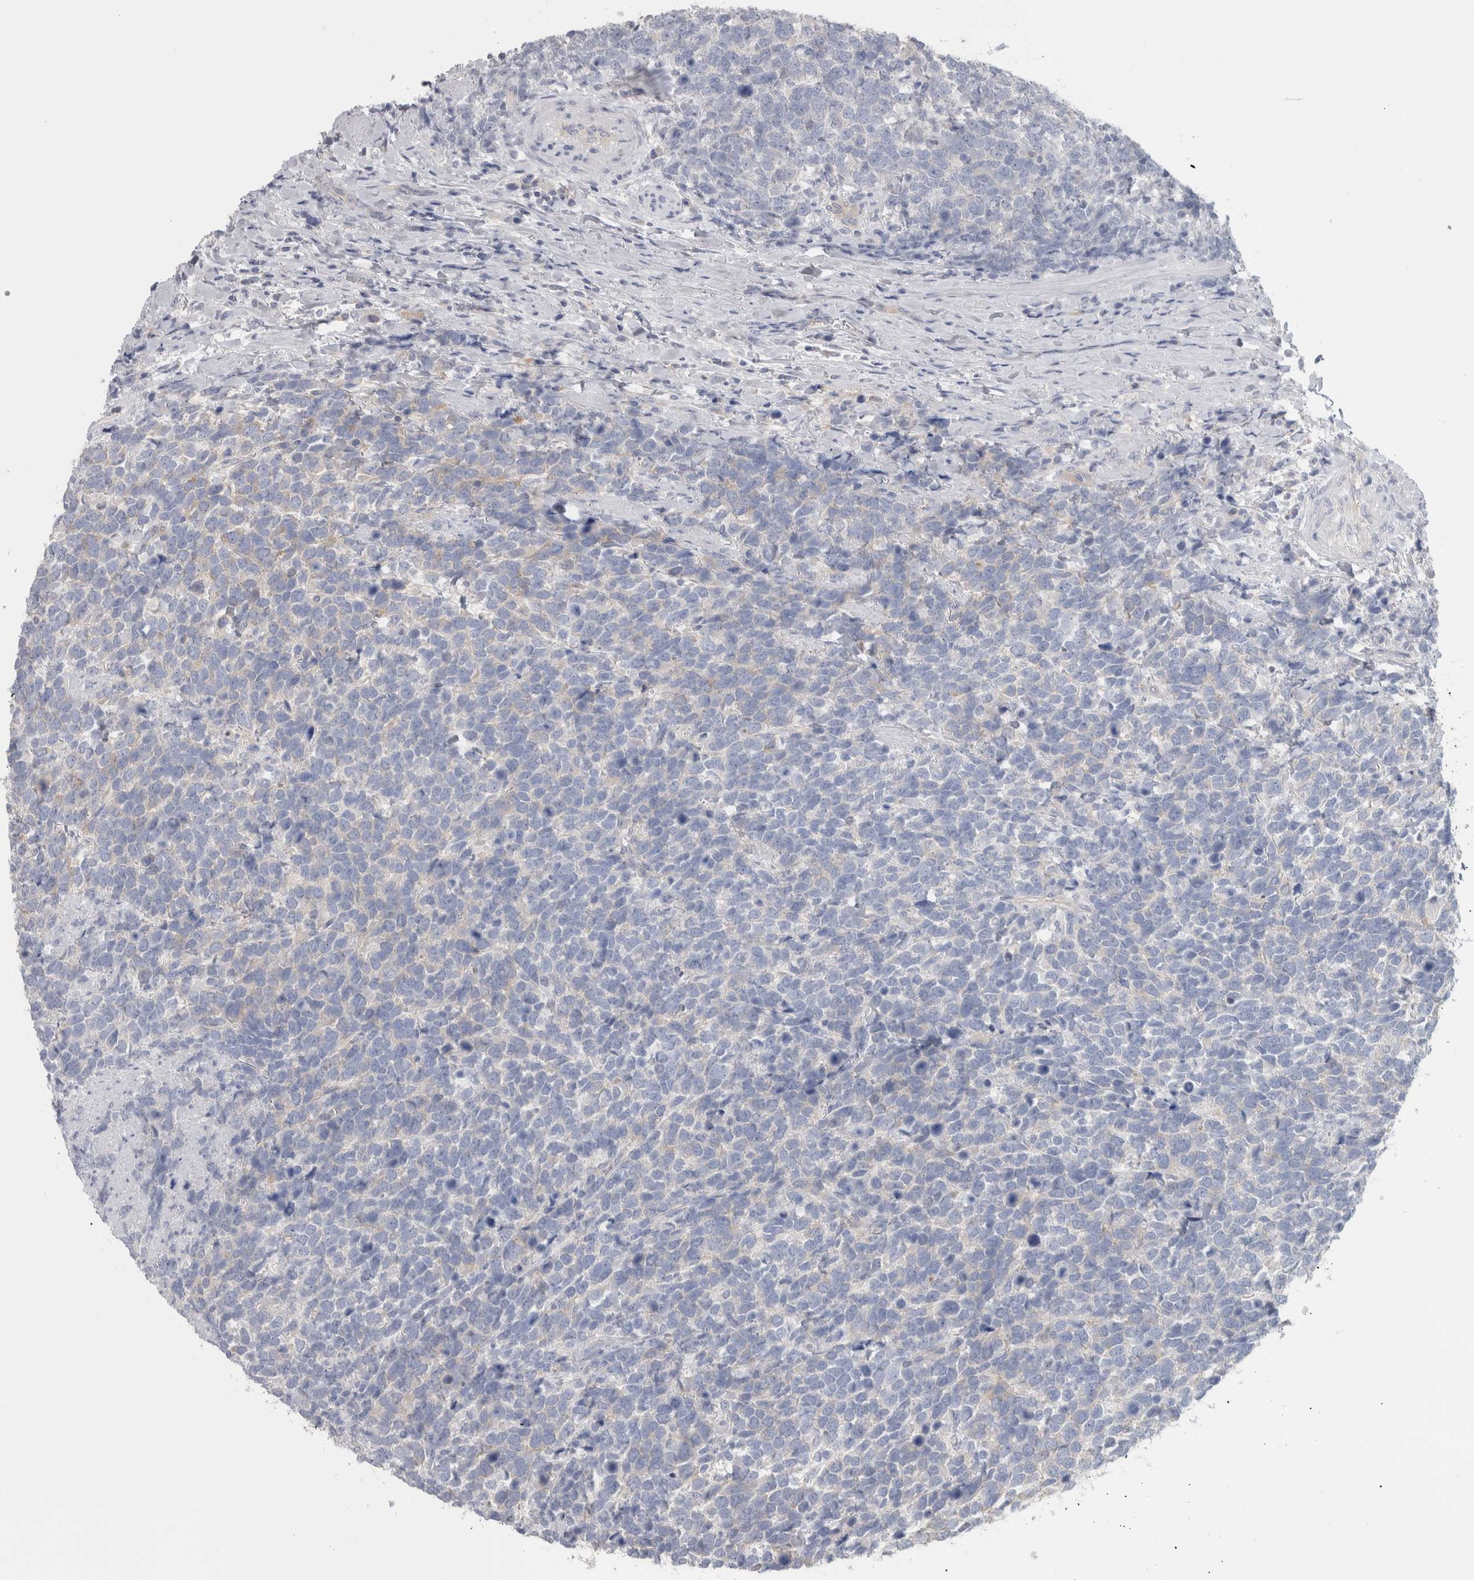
{"staining": {"intensity": "negative", "quantity": "none", "location": "none"}, "tissue": "urothelial cancer", "cell_type": "Tumor cells", "image_type": "cancer", "snomed": [{"axis": "morphology", "description": "Urothelial carcinoma, High grade"}, {"axis": "topography", "description": "Urinary bladder"}], "caption": "High-grade urothelial carcinoma stained for a protein using immunohistochemistry (IHC) displays no staining tumor cells.", "gene": "GPHN", "patient": {"sex": "female", "age": 82}}